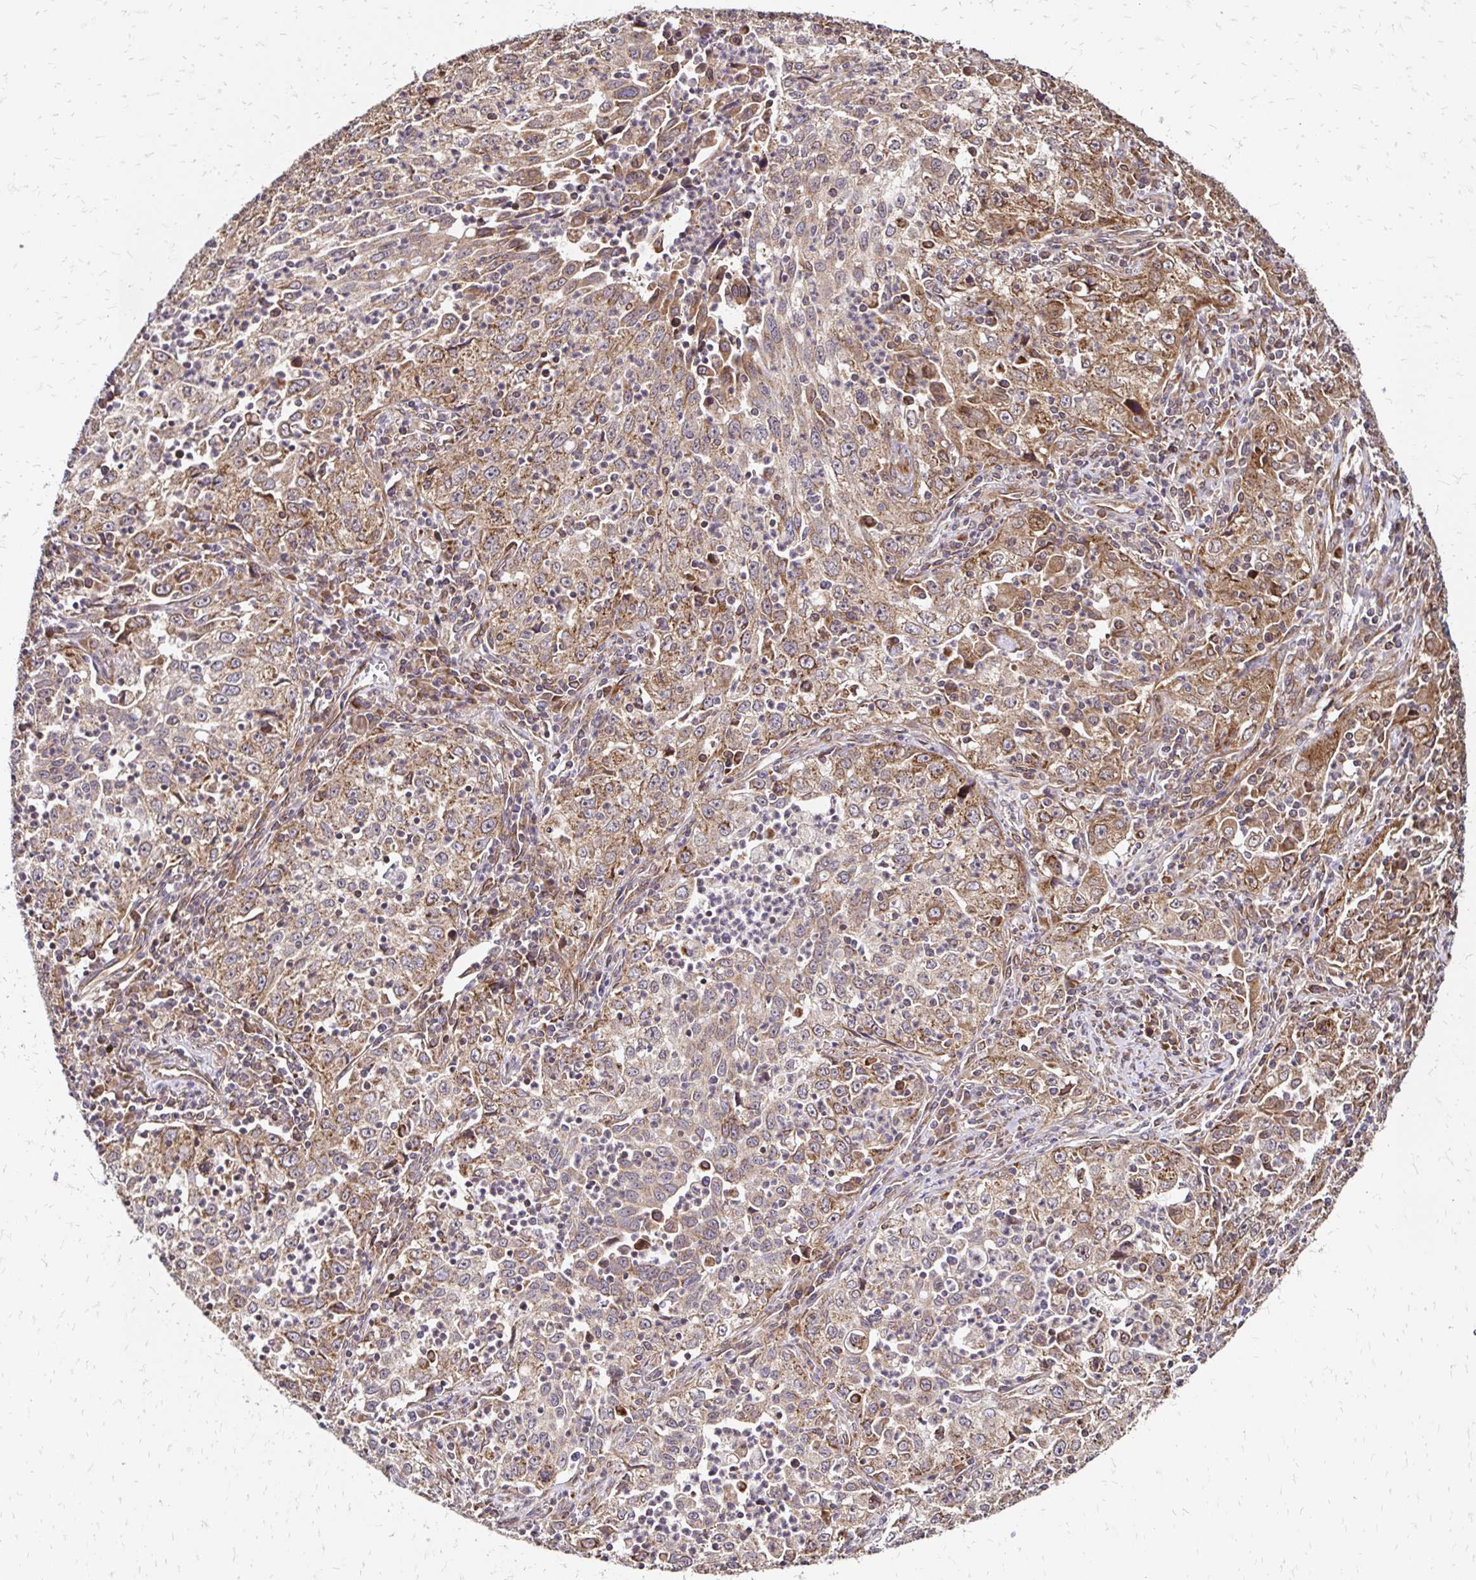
{"staining": {"intensity": "moderate", "quantity": ">75%", "location": "cytoplasmic/membranous"}, "tissue": "lung cancer", "cell_type": "Tumor cells", "image_type": "cancer", "snomed": [{"axis": "morphology", "description": "Squamous cell carcinoma, NOS"}, {"axis": "topography", "description": "Lung"}], "caption": "Immunohistochemistry of human lung cancer (squamous cell carcinoma) demonstrates medium levels of moderate cytoplasmic/membranous positivity in about >75% of tumor cells.", "gene": "ZW10", "patient": {"sex": "male", "age": 71}}